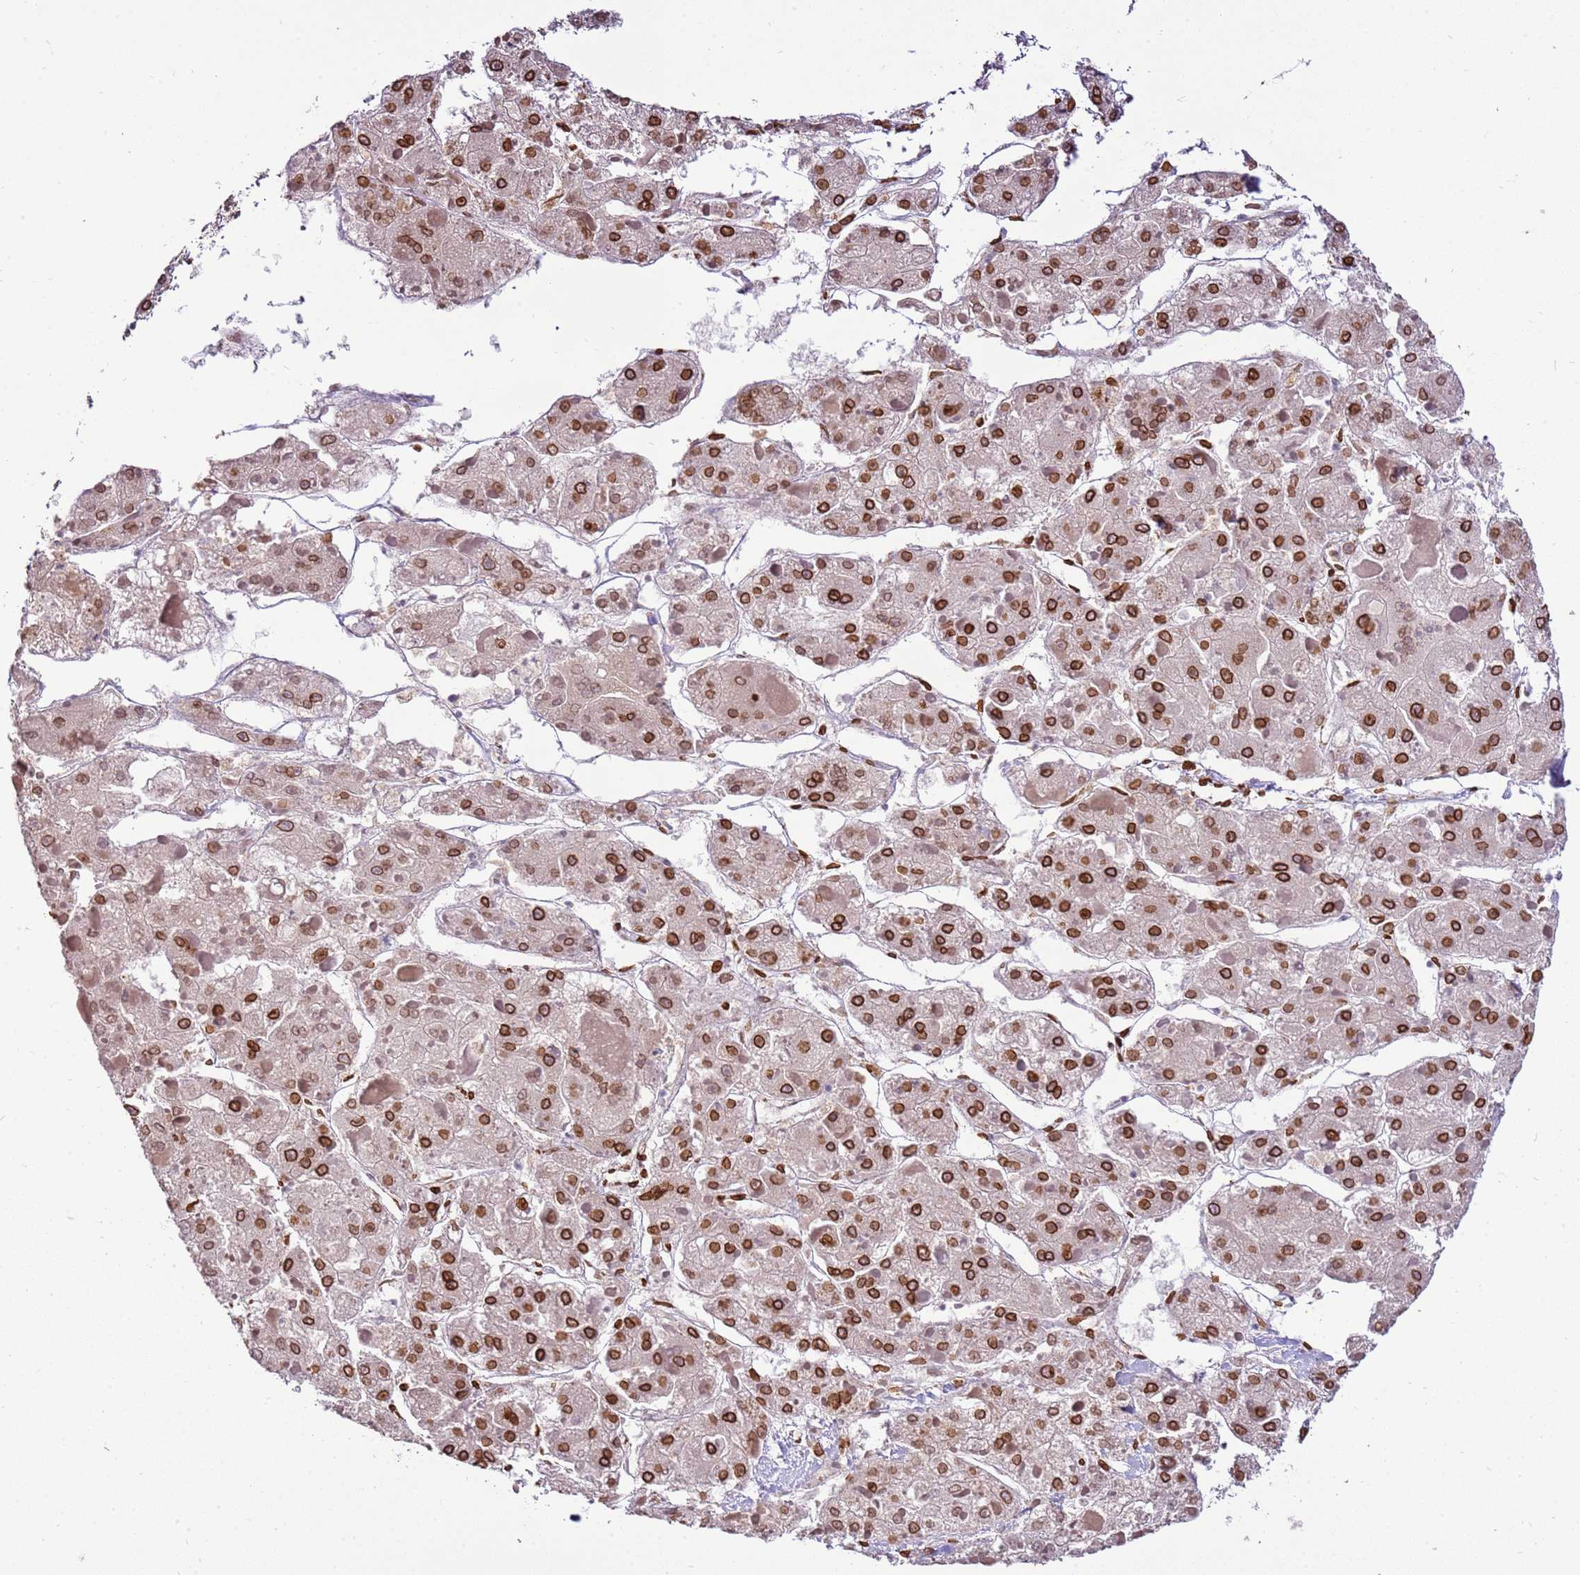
{"staining": {"intensity": "strong", "quantity": ">75%", "location": "cytoplasmic/membranous,nuclear"}, "tissue": "liver cancer", "cell_type": "Tumor cells", "image_type": "cancer", "snomed": [{"axis": "morphology", "description": "Carcinoma, Hepatocellular, NOS"}, {"axis": "topography", "description": "Liver"}], "caption": "About >75% of tumor cells in human liver hepatocellular carcinoma exhibit strong cytoplasmic/membranous and nuclear protein expression as visualized by brown immunohistochemical staining.", "gene": "TMEM47", "patient": {"sex": "female", "age": 73}}